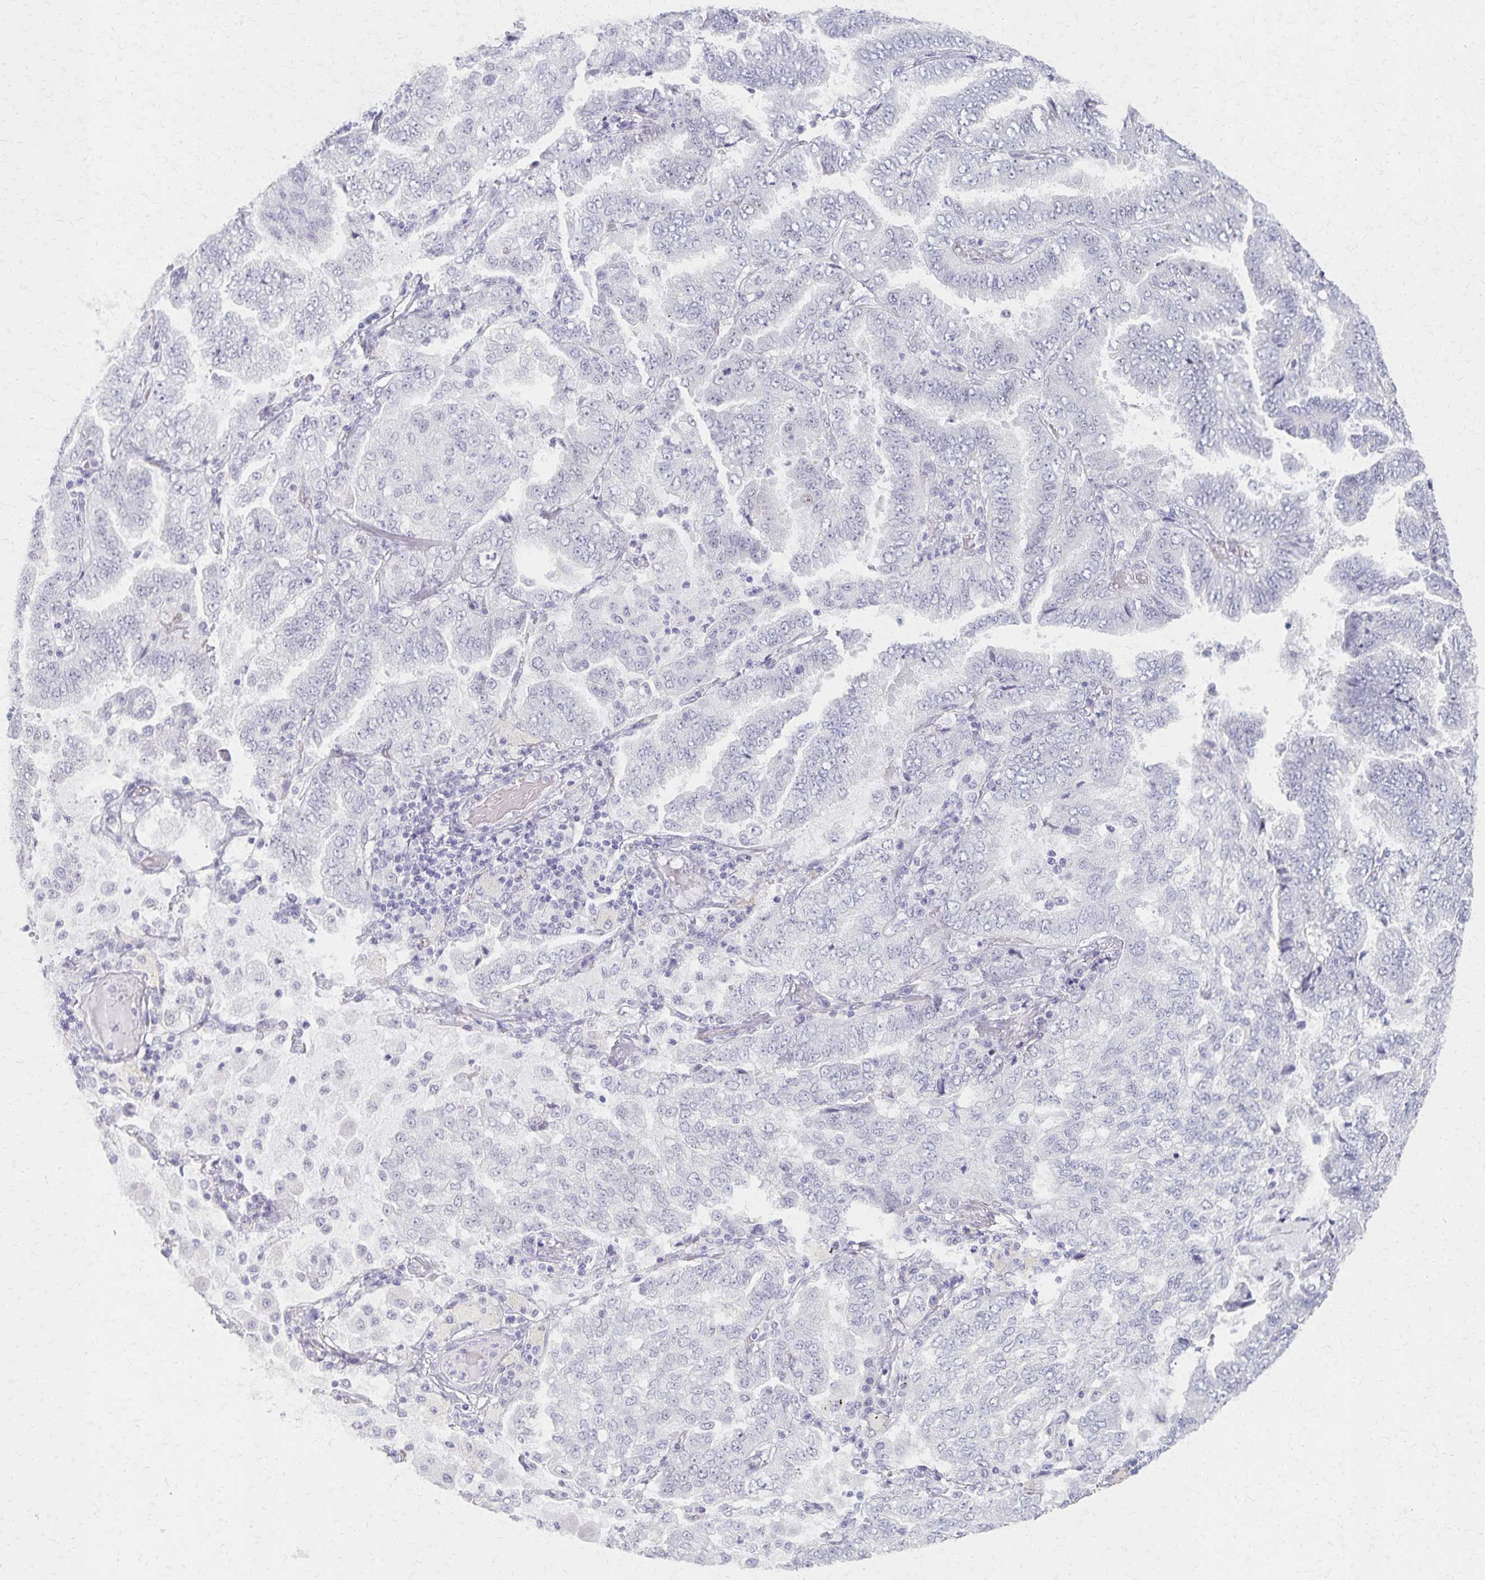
{"staining": {"intensity": "negative", "quantity": "none", "location": "none"}, "tissue": "lung cancer", "cell_type": "Tumor cells", "image_type": "cancer", "snomed": [{"axis": "morphology", "description": "Aneuploidy"}, {"axis": "morphology", "description": "Adenocarcinoma, NOS"}, {"axis": "morphology", "description": "Adenocarcinoma, metastatic, NOS"}, {"axis": "topography", "description": "Lymph node"}, {"axis": "topography", "description": "Lung"}], "caption": "There is no significant positivity in tumor cells of lung cancer (adenocarcinoma). (DAB IHC with hematoxylin counter stain).", "gene": "MORC4", "patient": {"sex": "female", "age": 48}}